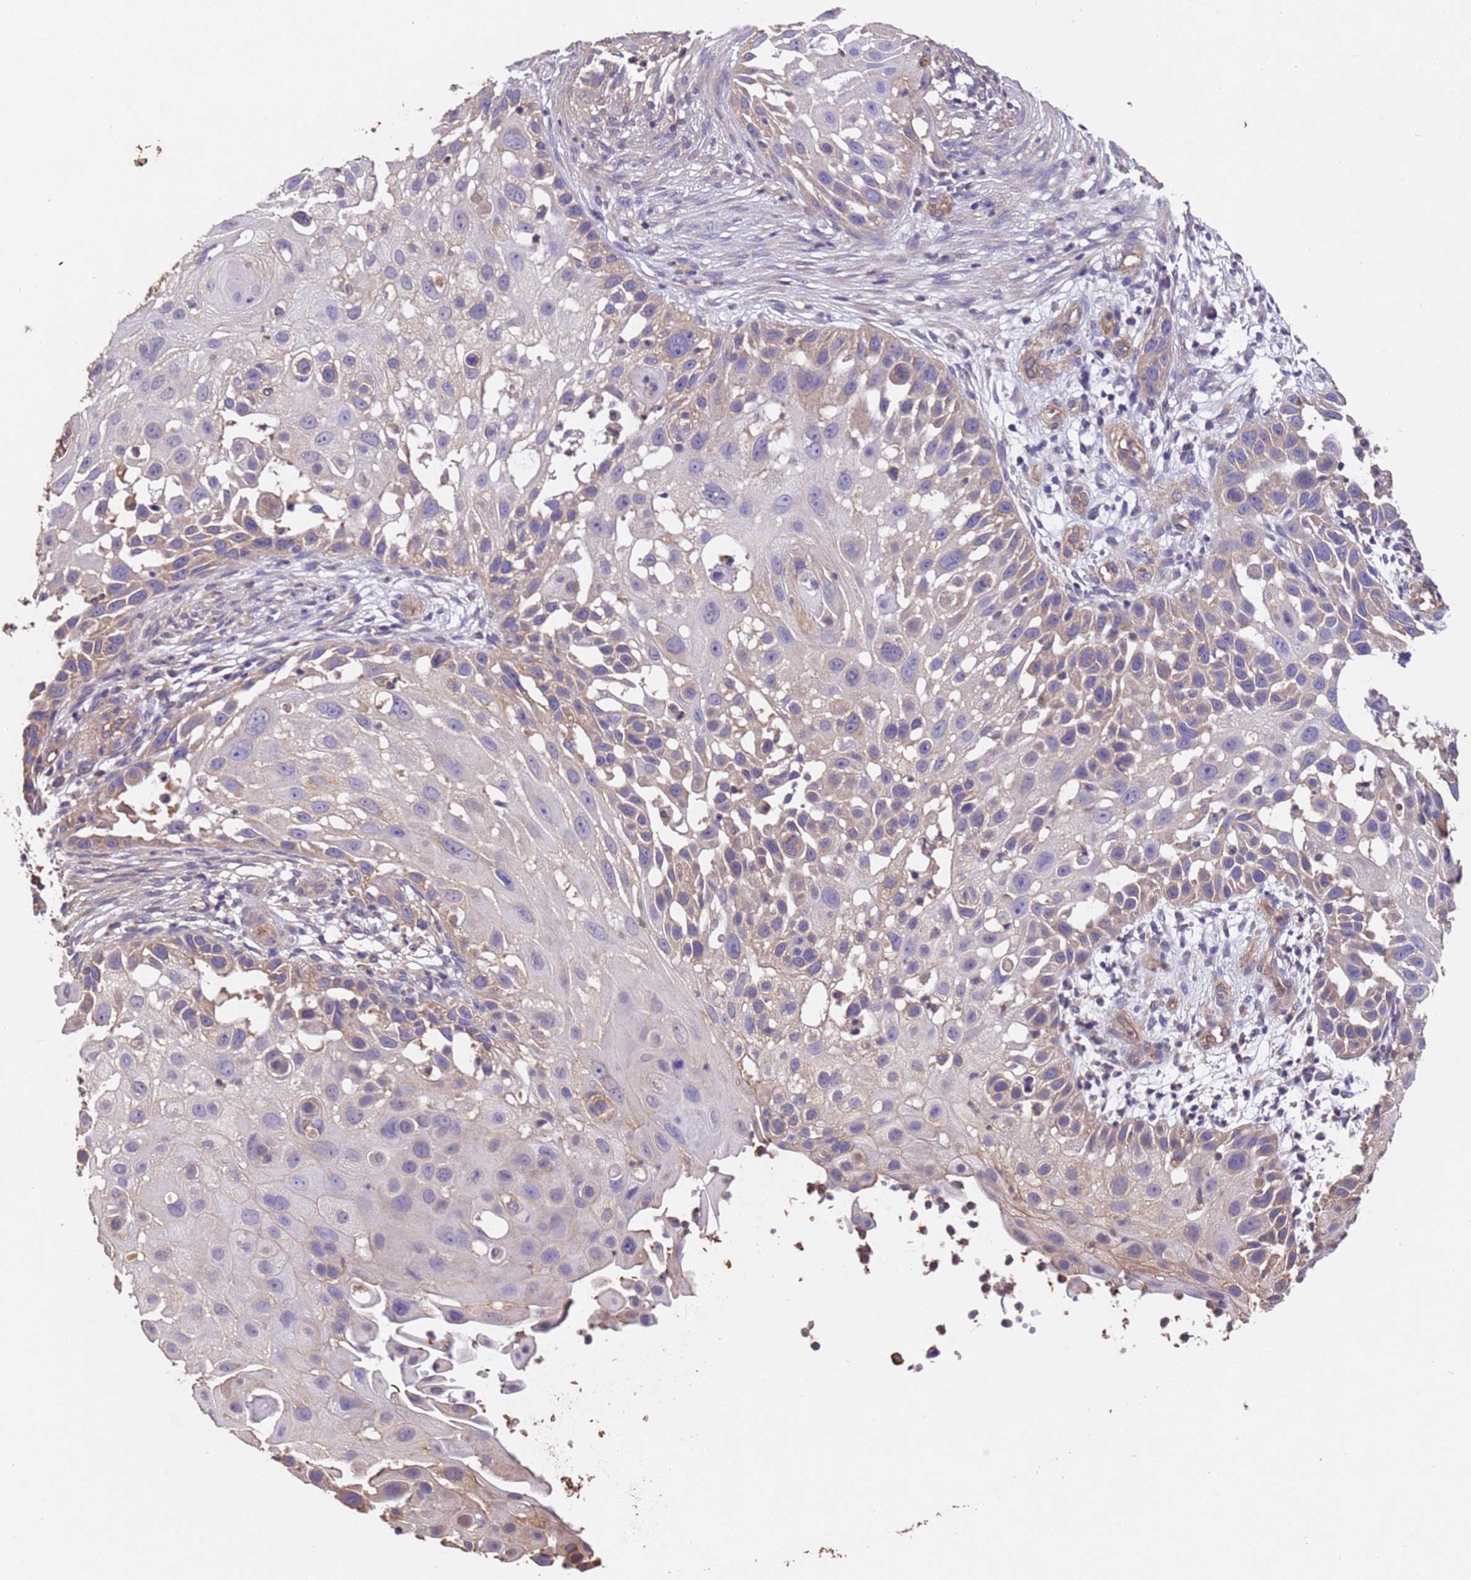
{"staining": {"intensity": "moderate", "quantity": "<25%", "location": "cytoplasmic/membranous"}, "tissue": "skin cancer", "cell_type": "Tumor cells", "image_type": "cancer", "snomed": [{"axis": "morphology", "description": "Squamous cell carcinoma, NOS"}, {"axis": "topography", "description": "Skin"}], "caption": "Immunohistochemistry (IHC) staining of squamous cell carcinoma (skin), which demonstrates low levels of moderate cytoplasmic/membranous expression in approximately <25% of tumor cells indicating moderate cytoplasmic/membranous protein expression. The staining was performed using DAB (3,3'-diaminobenzidine) (brown) for protein detection and nuclei were counterstained in hematoxylin (blue).", "gene": "MTX3", "patient": {"sex": "female", "age": 44}}